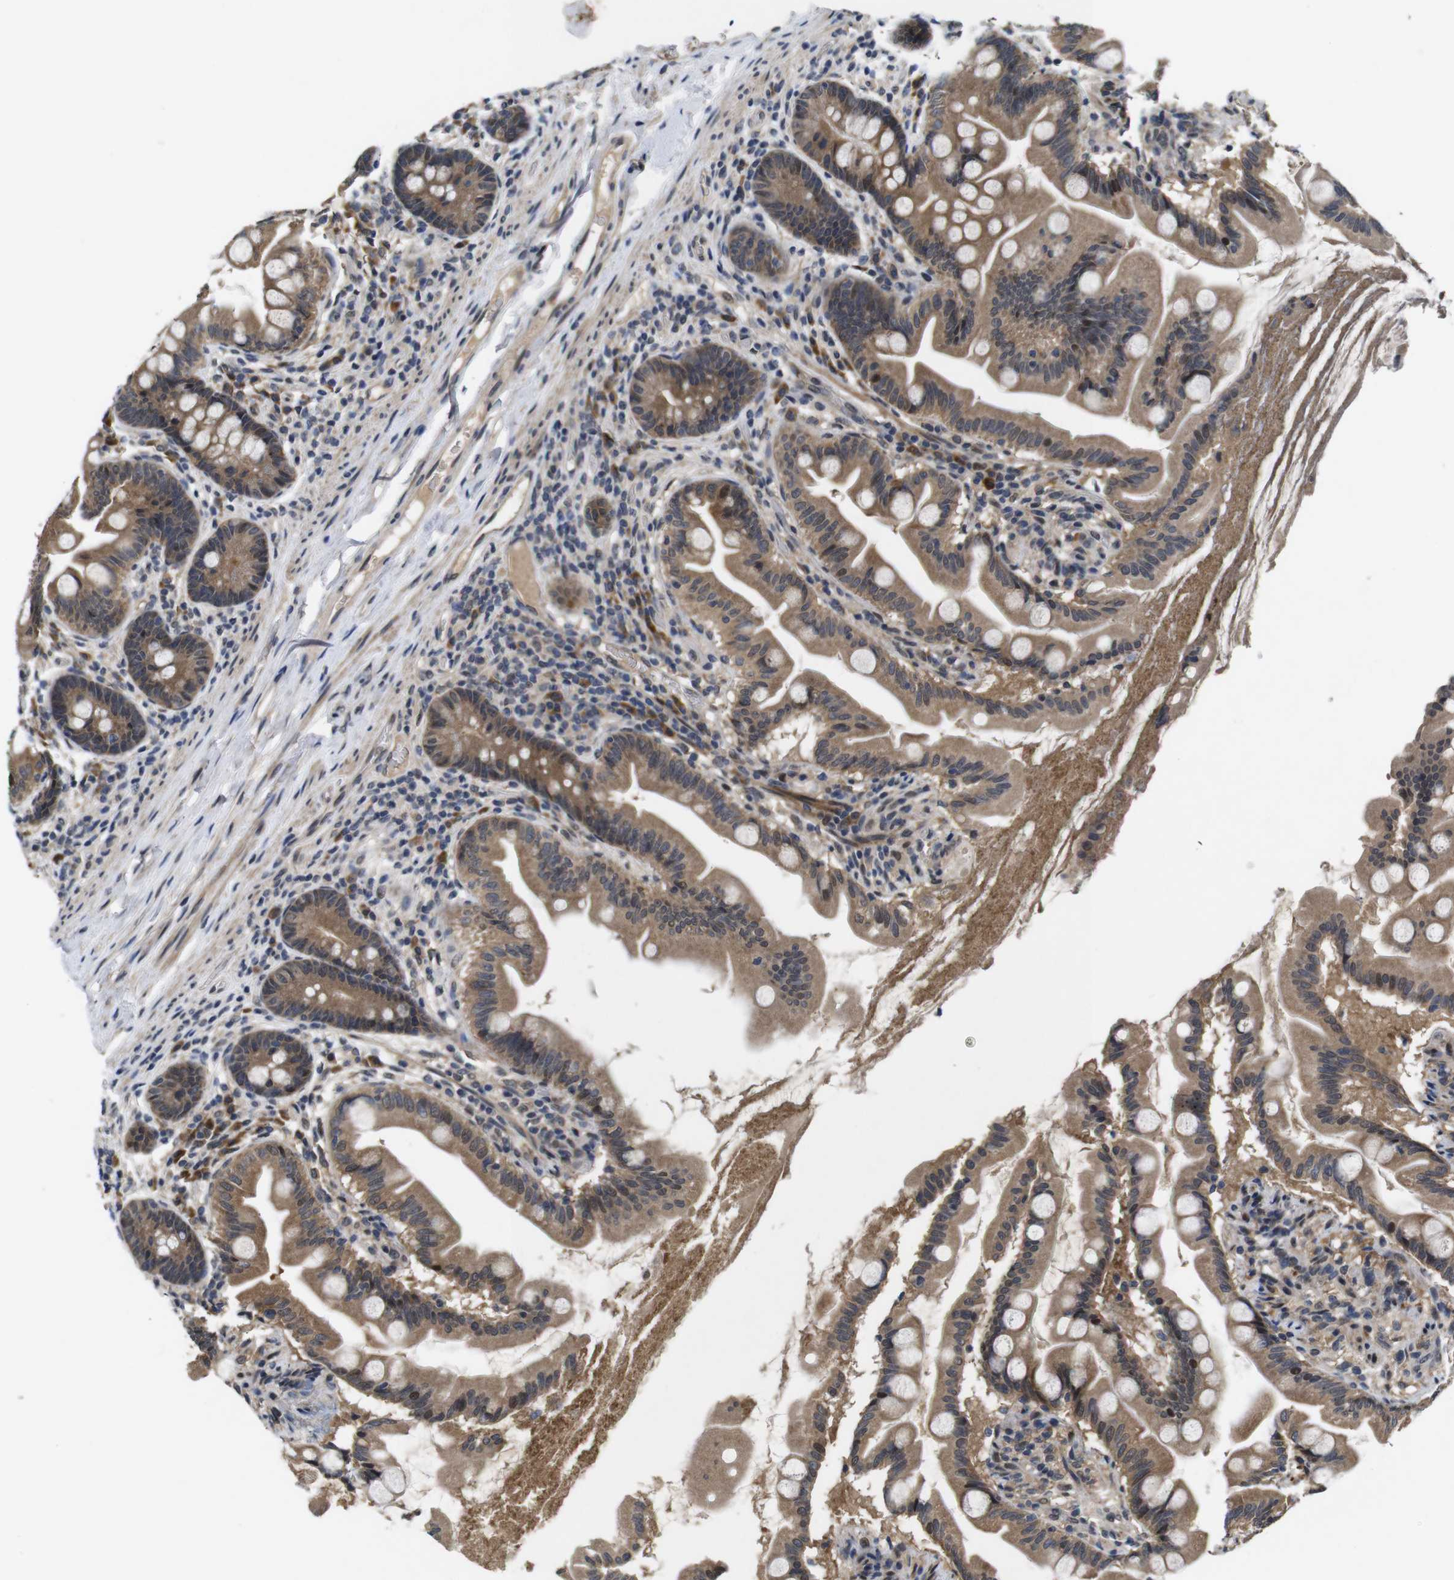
{"staining": {"intensity": "moderate", "quantity": ">75%", "location": "cytoplasmic/membranous"}, "tissue": "small intestine", "cell_type": "Glandular cells", "image_type": "normal", "snomed": [{"axis": "morphology", "description": "Normal tissue, NOS"}, {"axis": "topography", "description": "Small intestine"}], "caption": "Immunohistochemistry (IHC) photomicrograph of benign small intestine stained for a protein (brown), which shows medium levels of moderate cytoplasmic/membranous staining in about >75% of glandular cells.", "gene": "ZBTB46", "patient": {"sex": "female", "age": 56}}